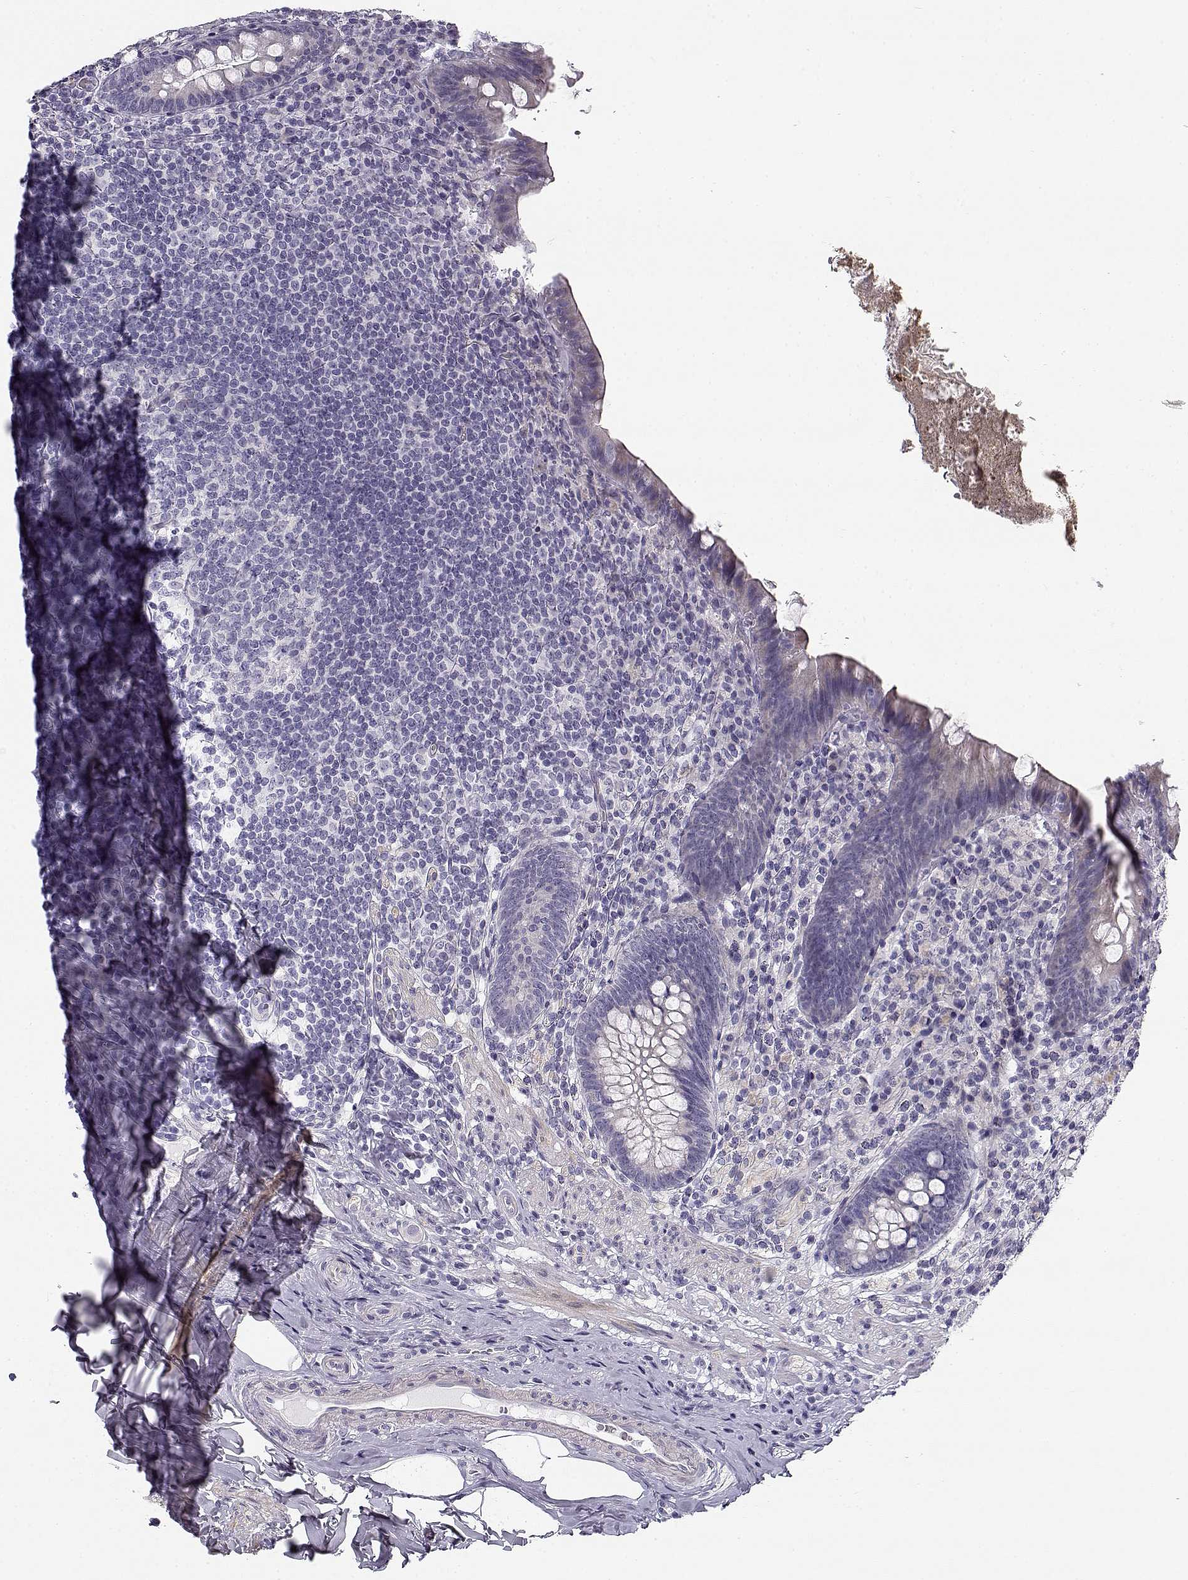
{"staining": {"intensity": "negative", "quantity": "none", "location": "none"}, "tissue": "appendix", "cell_type": "Glandular cells", "image_type": "normal", "snomed": [{"axis": "morphology", "description": "Normal tissue, NOS"}, {"axis": "topography", "description": "Appendix"}], "caption": "Immunohistochemistry photomicrograph of unremarkable appendix stained for a protein (brown), which displays no positivity in glandular cells. The staining was performed using DAB to visualize the protein expression in brown, while the nuclei were stained in blue with hematoxylin (Magnification: 20x).", "gene": "CREB3L3", "patient": {"sex": "male", "age": 47}}